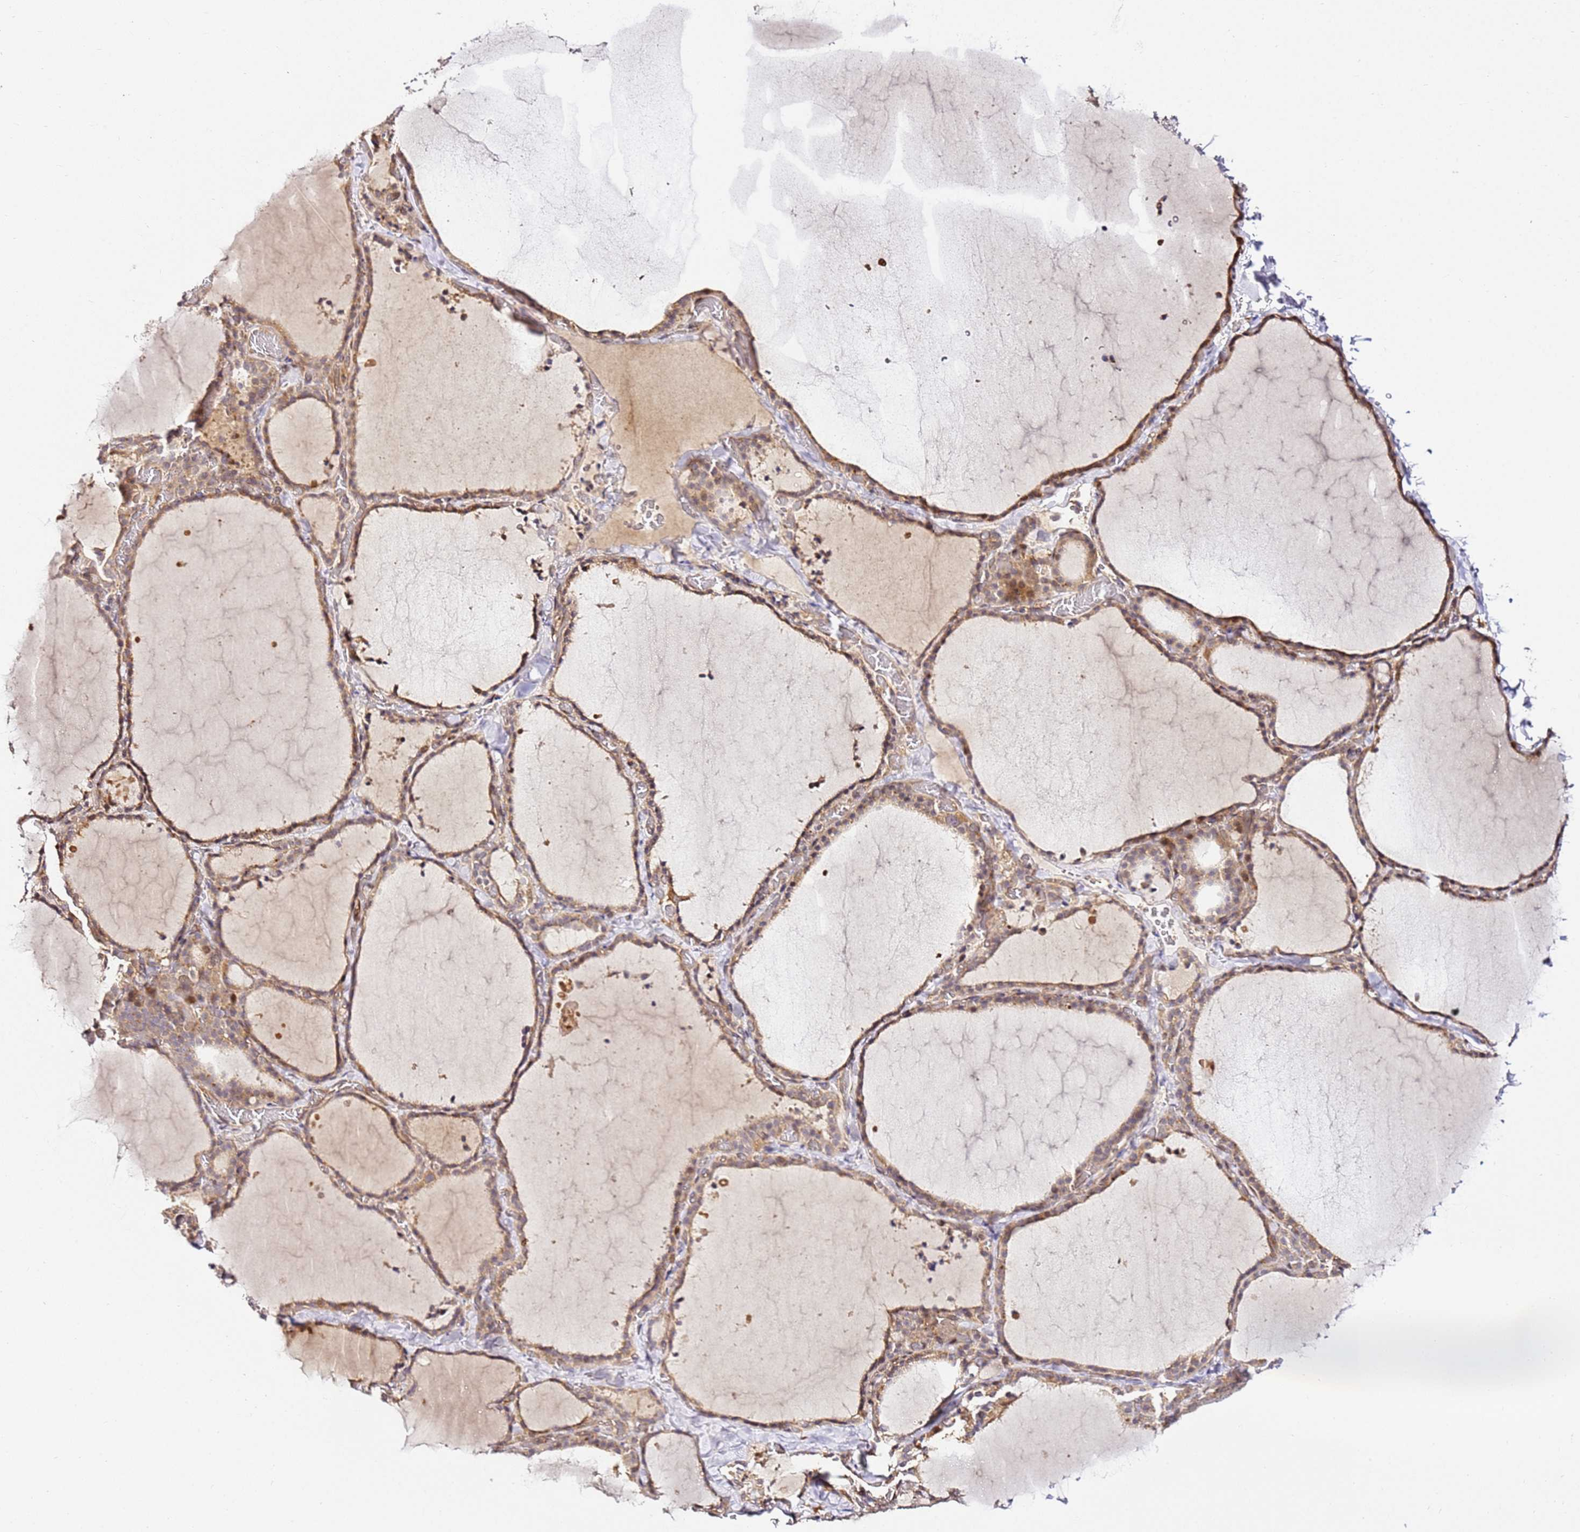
{"staining": {"intensity": "moderate", "quantity": ">75%", "location": "cytoplasmic/membranous"}, "tissue": "thyroid gland", "cell_type": "Glandular cells", "image_type": "normal", "snomed": [{"axis": "morphology", "description": "Normal tissue, NOS"}, {"axis": "topography", "description": "Thyroid gland"}], "caption": "An immunohistochemistry (IHC) histopathology image of unremarkable tissue is shown. Protein staining in brown shows moderate cytoplasmic/membranous positivity in thyroid gland within glandular cells. (Brightfield microscopy of DAB IHC at high magnification).", "gene": "KATNAL2", "patient": {"sex": "female", "age": 22}}